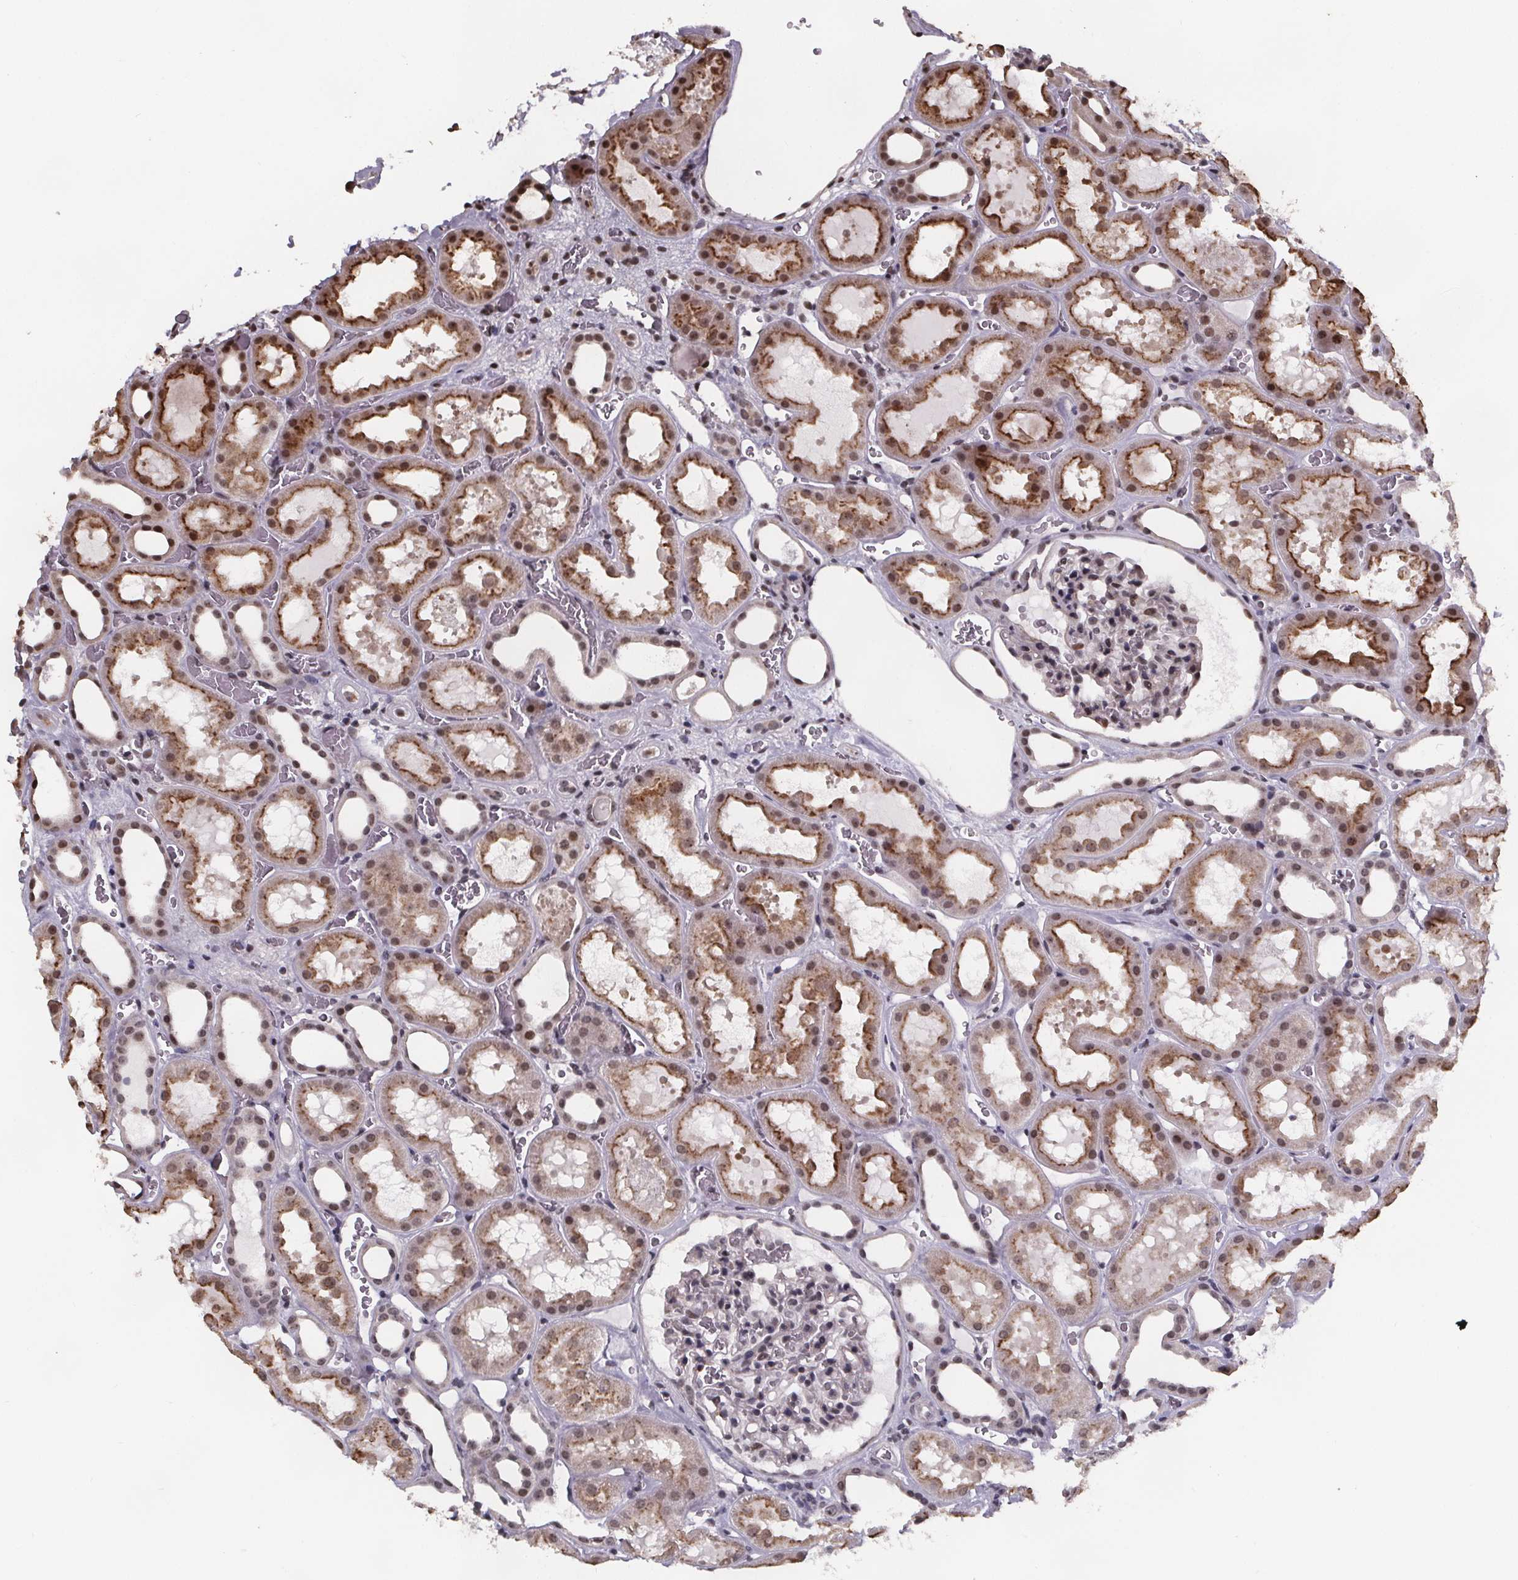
{"staining": {"intensity": "weak", "quantity": "25%-75%", "location": "nuclear"}, "tissue": "kidney", "cell_type": "Cells in glomeruli", "image_type": "normal", "snomed": [{"axis": "morphology", "description": "Normal tissue, NOS"}, {"axis": "topography", "description": "Kidney"}], "caption": "IHC (DAB (3,3'-diaminobenzidine)) staining of normal kidney reveals weak nuclear protein expression in about 25%-75% of cells in glomeruli.", "gene": "U2SURP", "patient": {"sex": "female", "age": 41}}